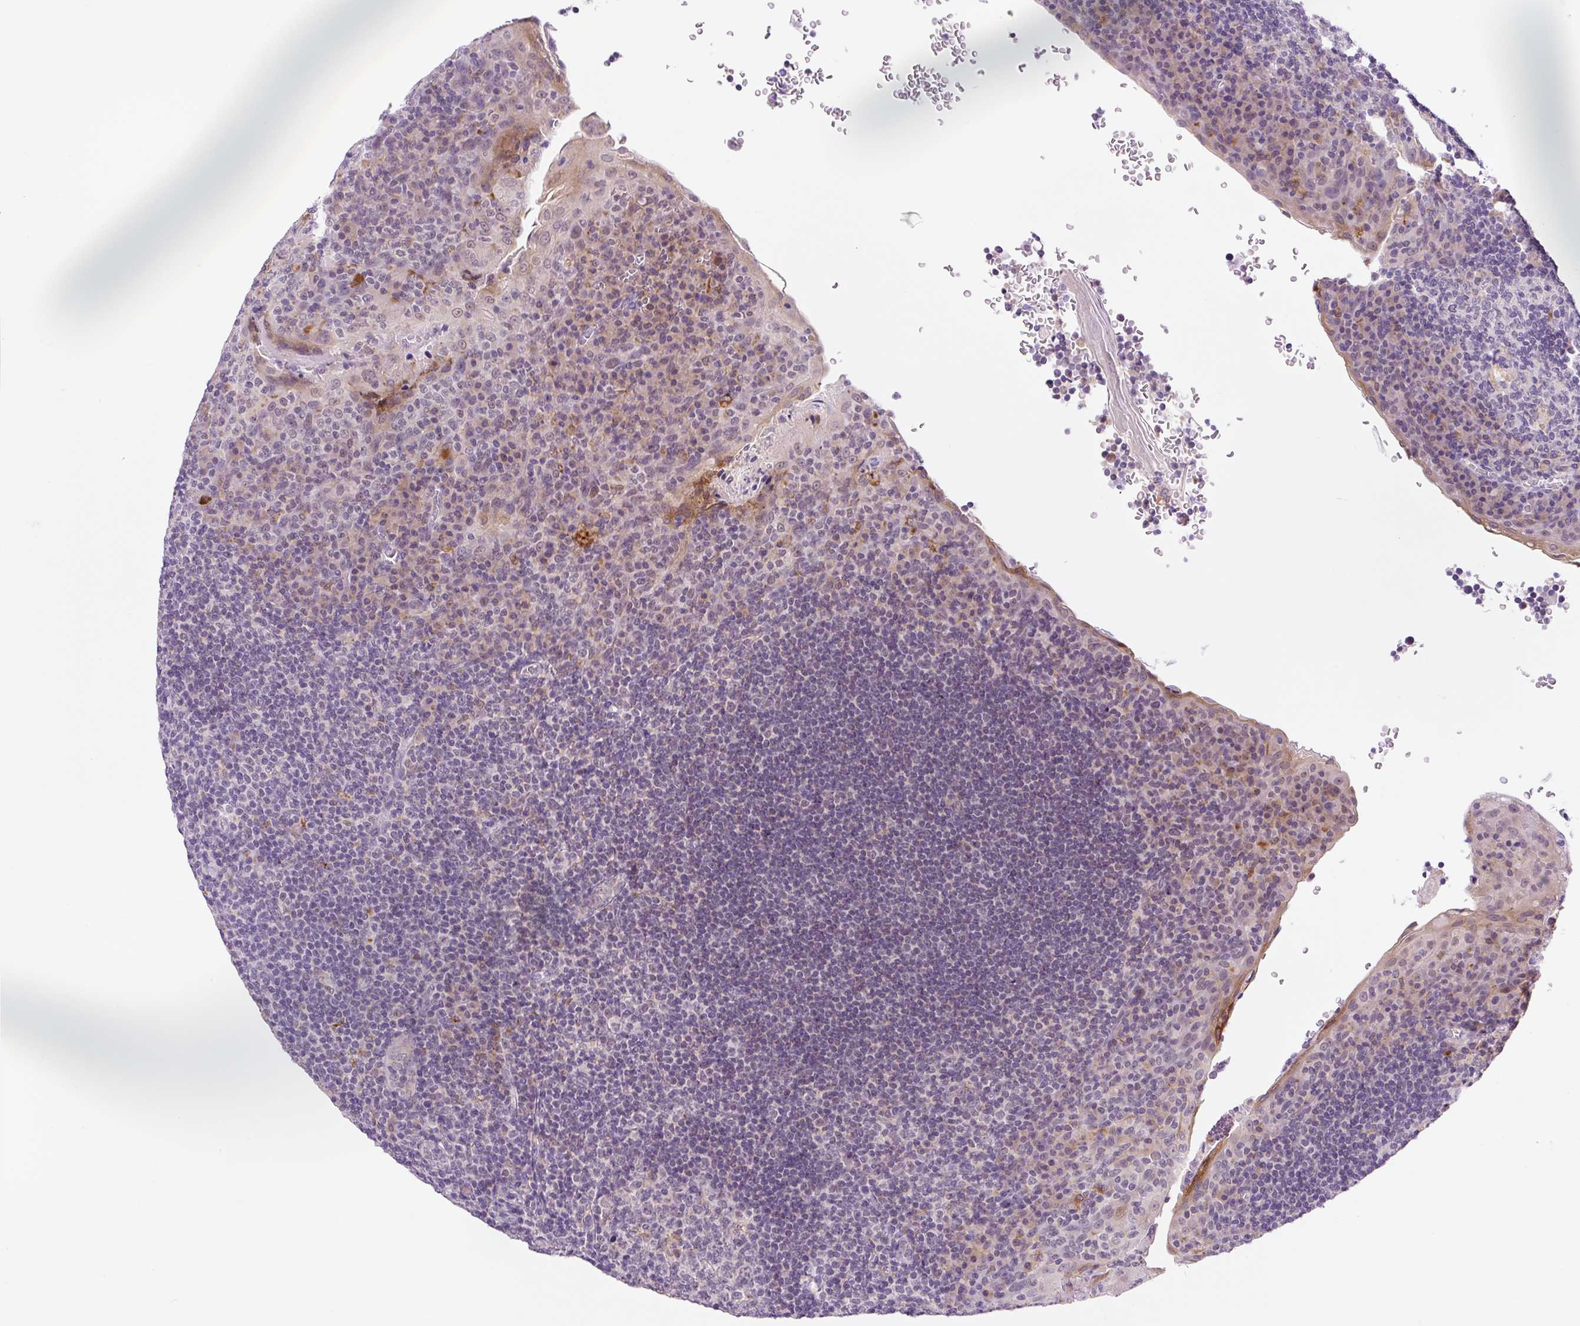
{"staining": {"intensity": "weak", "quantity": "<25%", "location": "cytoplasmic/membranous"}, "tissue": "tonsil", "cell_type": "Germinal center cells", "image_type": "normal", "snomed": [{"axis": "morphology", "description": "Normal tissue, NOS"}, {"axis": "topography", "description": "Tonsil"}], "caption": "The image reveals no significant expression in germinal center cells of tonsil.", "gene": "CEBPZOS", "patient": {"sex": "male", "age": 17}}